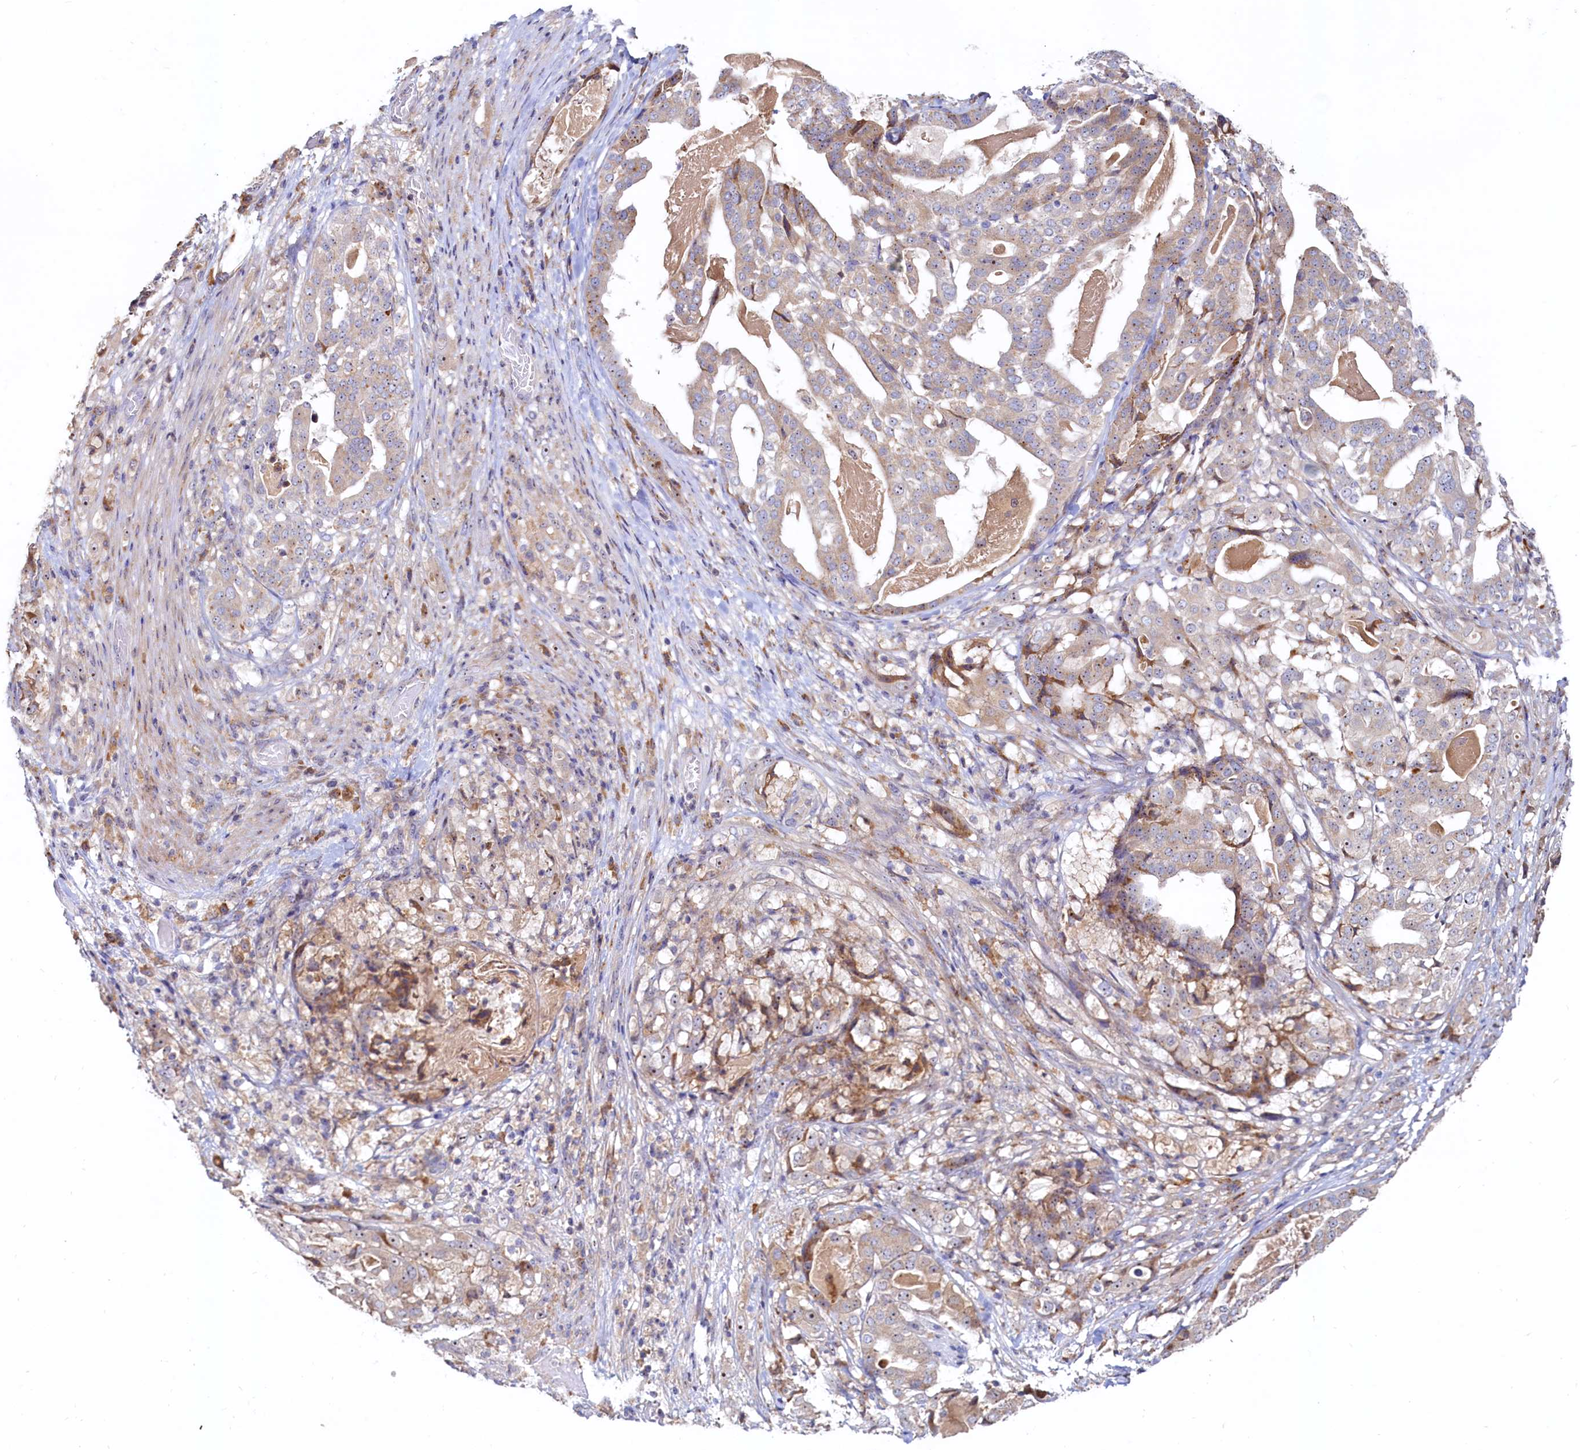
{"staining": {"intensity": "weak", "quantity": "25%-75%", "location": "cytoplasmic/membranous,nuclear"}, "tissue": "stomach cancer", "cell_type": "Tumor cells", "image_type": "cancer", "snomed": [{"axis": "morphology", "description": "Adenocarcinoma, NOS"}, {"axis": "topography", "description": "Stomach"}], "caption": "A high-resolution micrograph shows immunohistochemistry (IHC) staining of stomach cancer (adenocarcinoma), which exhibits weak cytoplasmic/membranous and nuclear expression in approximately 25%-75% of tumor cells. Ihc stains the protein in brown and the nuclei are stained blue.", "gene": "RGS7BP", "patient": {"sex": "male", "age": 48}}